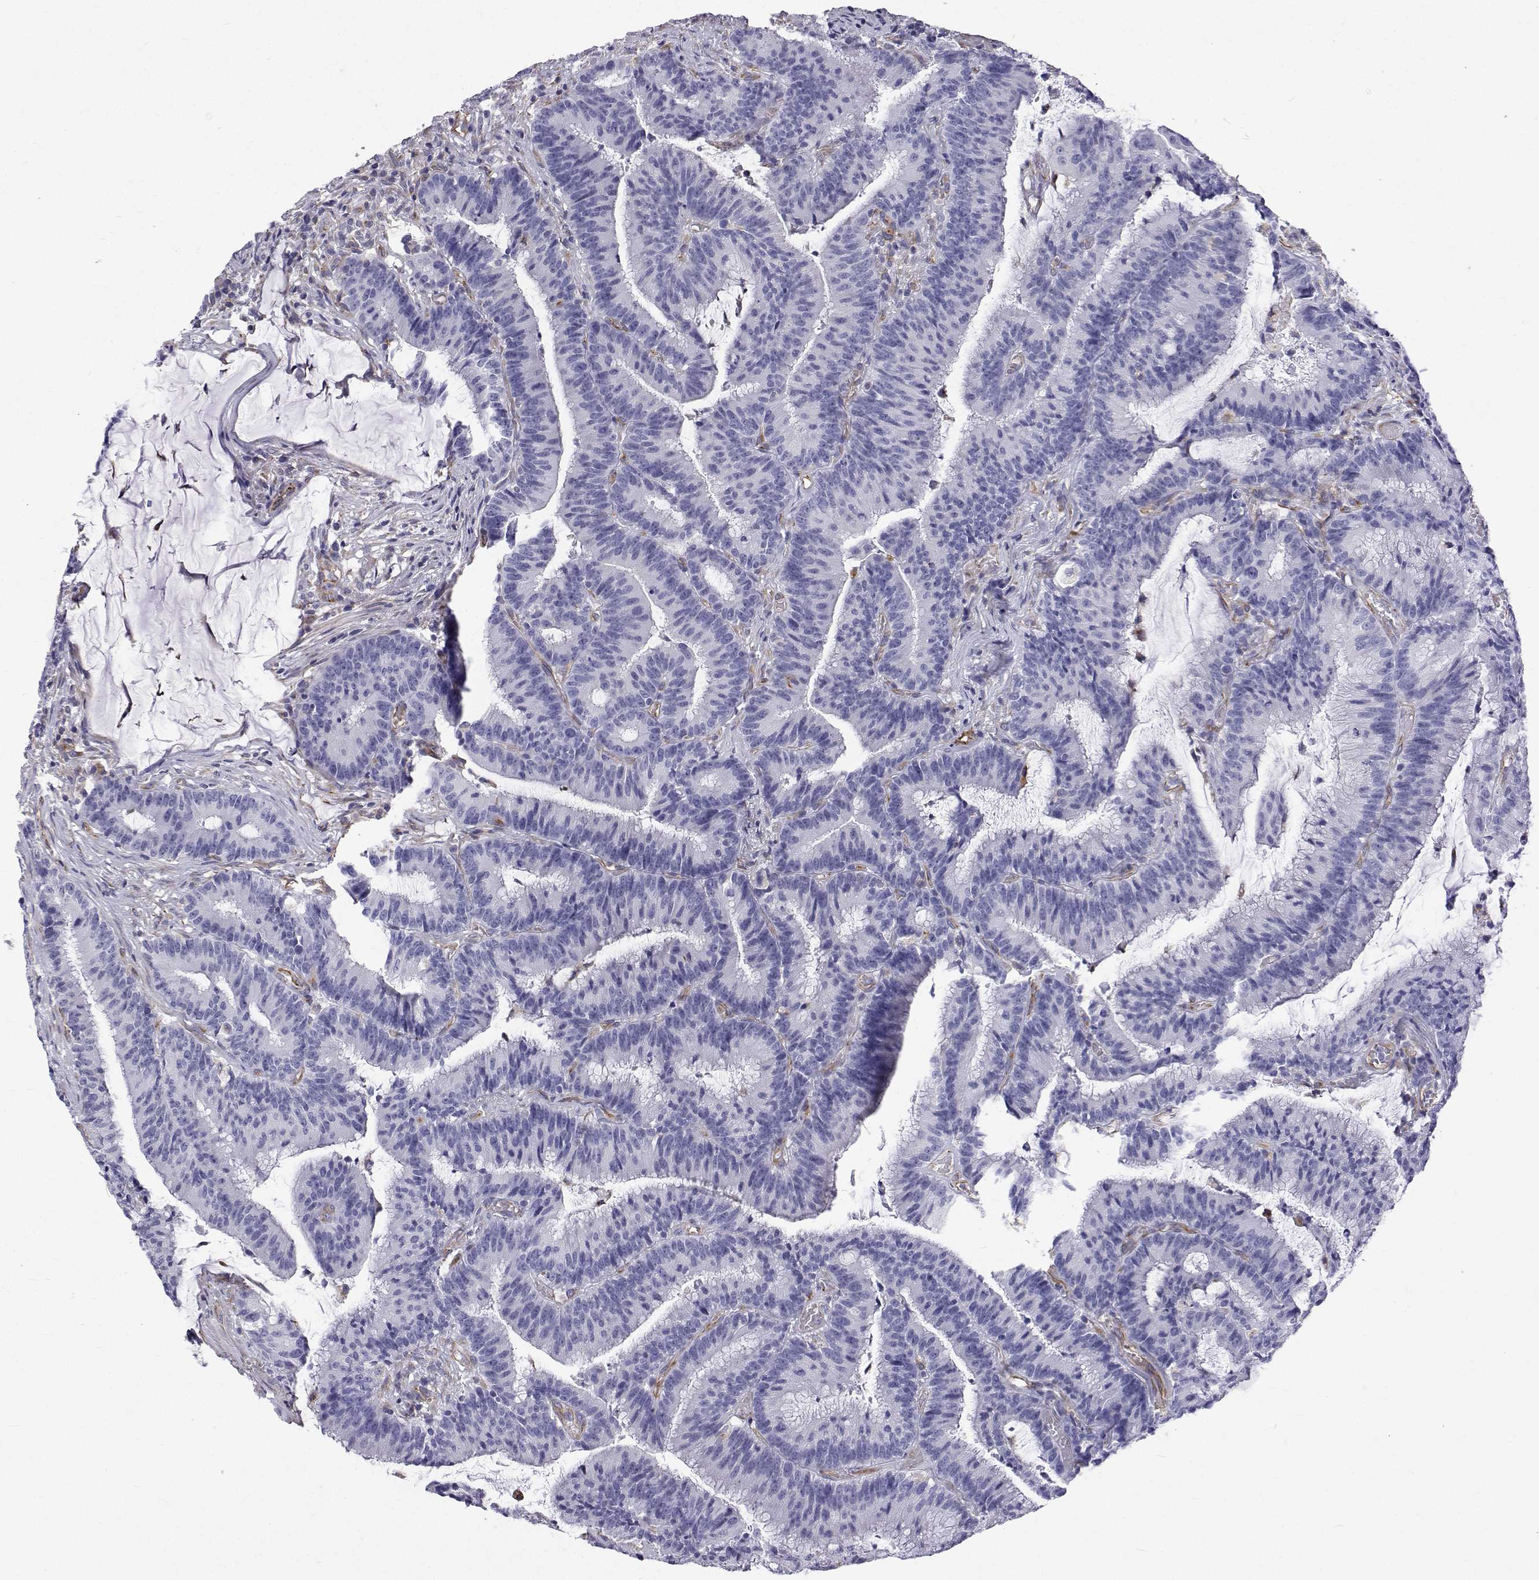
{"staining": {"intensity": "negative", "quantity": "none", "location": "none"}, "tissue": "colorectal cancer", "cell_type": "Tumor cells", "image_type": "cancer", "snomed": [{"axis": "morphology", "description": "Adenocarcinoma, NOS"}, {"axis": "topography", "description": "Colon"}], "caption": "Immunohistochemical staining of colorectal cancer reveals no significant expression in tumor cells.", "gene": "OPRPN", "patient": {"sex": "female", "age": 78}}